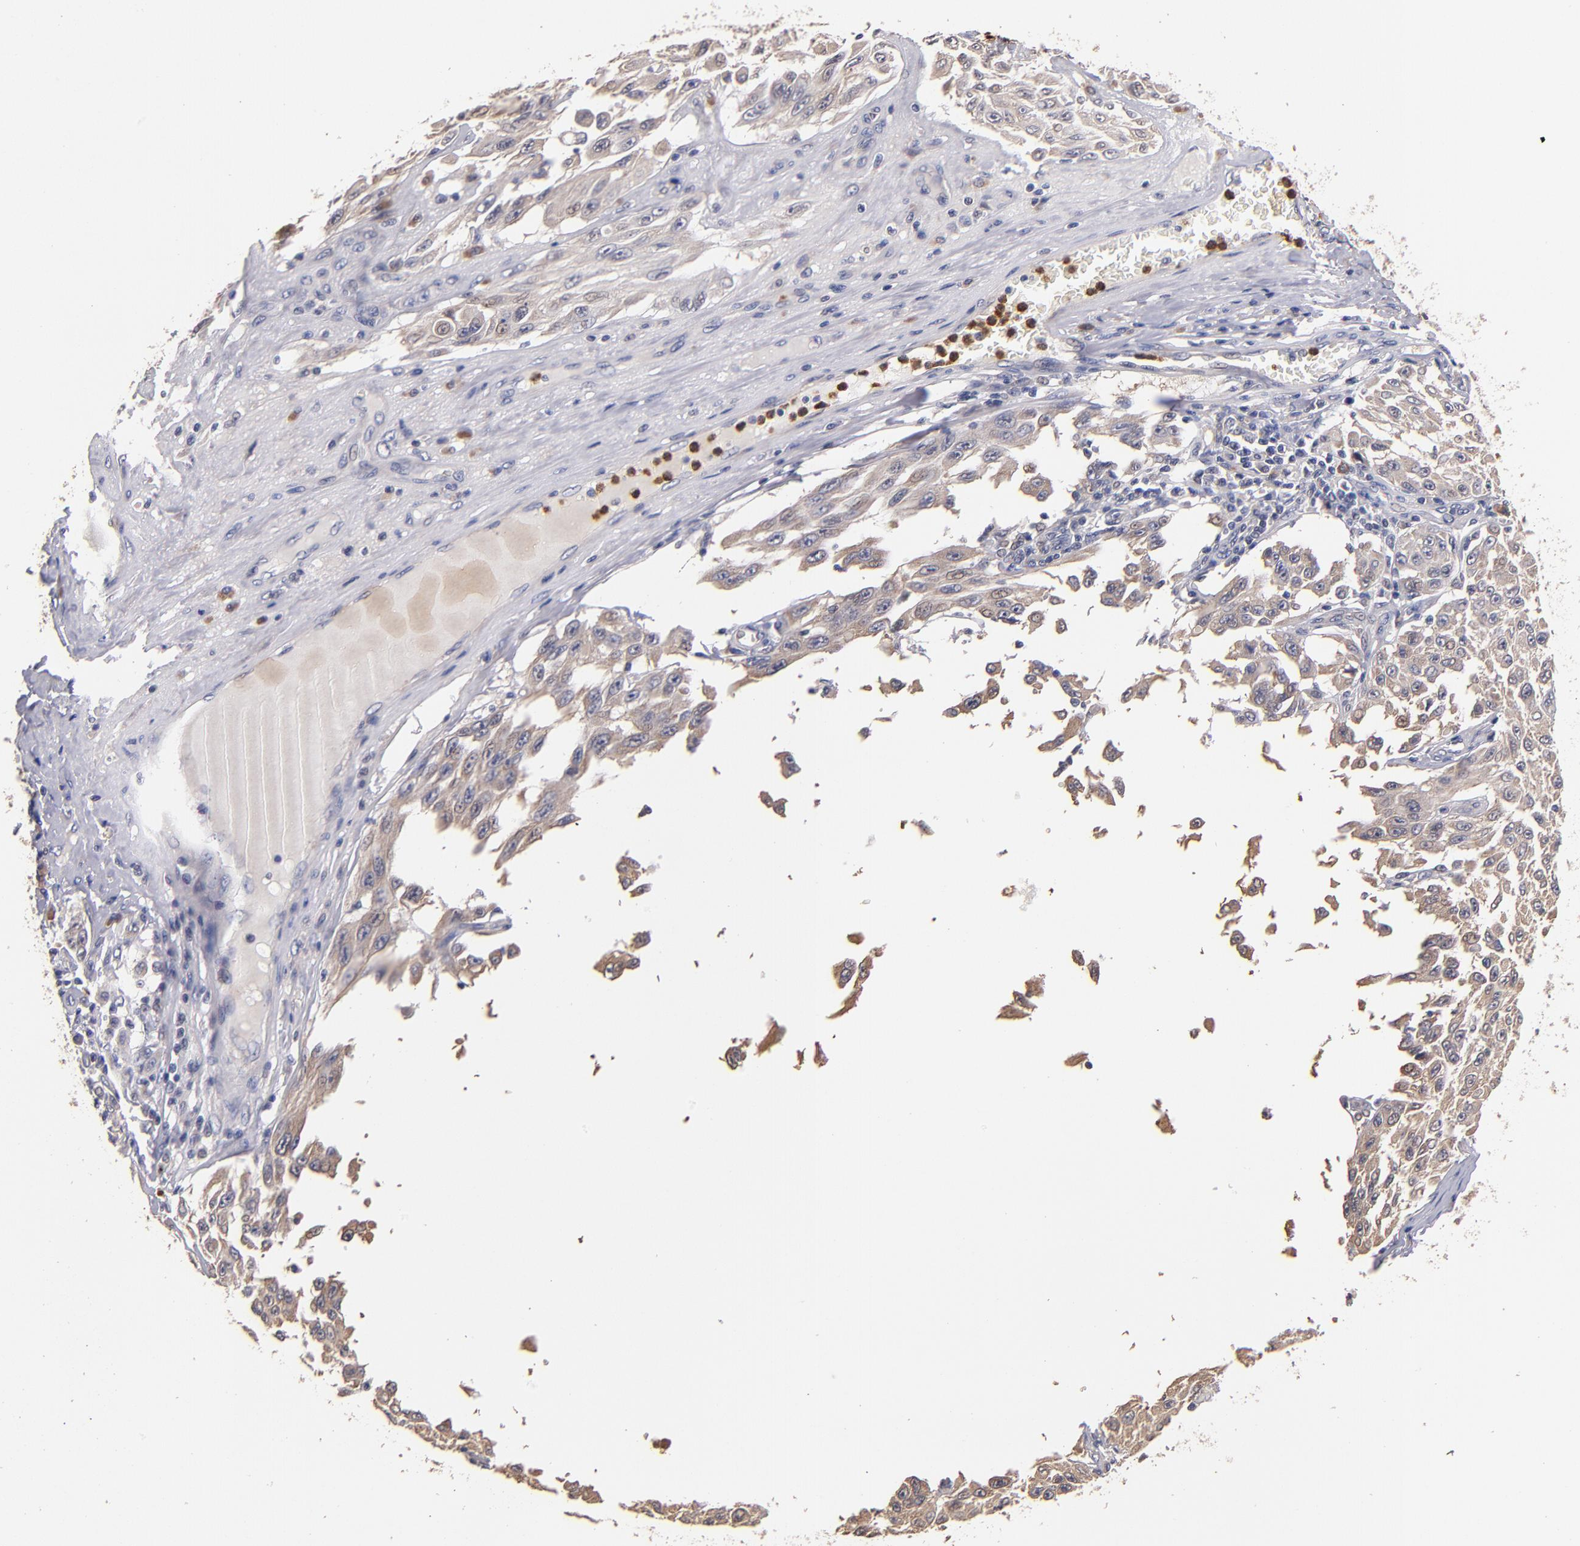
{"staining": {"intensity": "weak", "quantity": "25%-75%", "location": "cytoplasmic/membranous"}, "tissue": "melanoma", "cell_type": "Tumor cells", "image_type": "cancer", "snomed": [{"axis": "morphology", "description": "Malignant melanoma, NOS"}, {"axis": "topography", "description": "Skin"}], "caption": "Melanoma was stained to show a protein in brown. There is low levels of weak cytoplasmic/membranous positivity in about 25%-75% of tumor cells.", "gene": "TTLL12", "patient": {"sex": "male", "age": 30}}